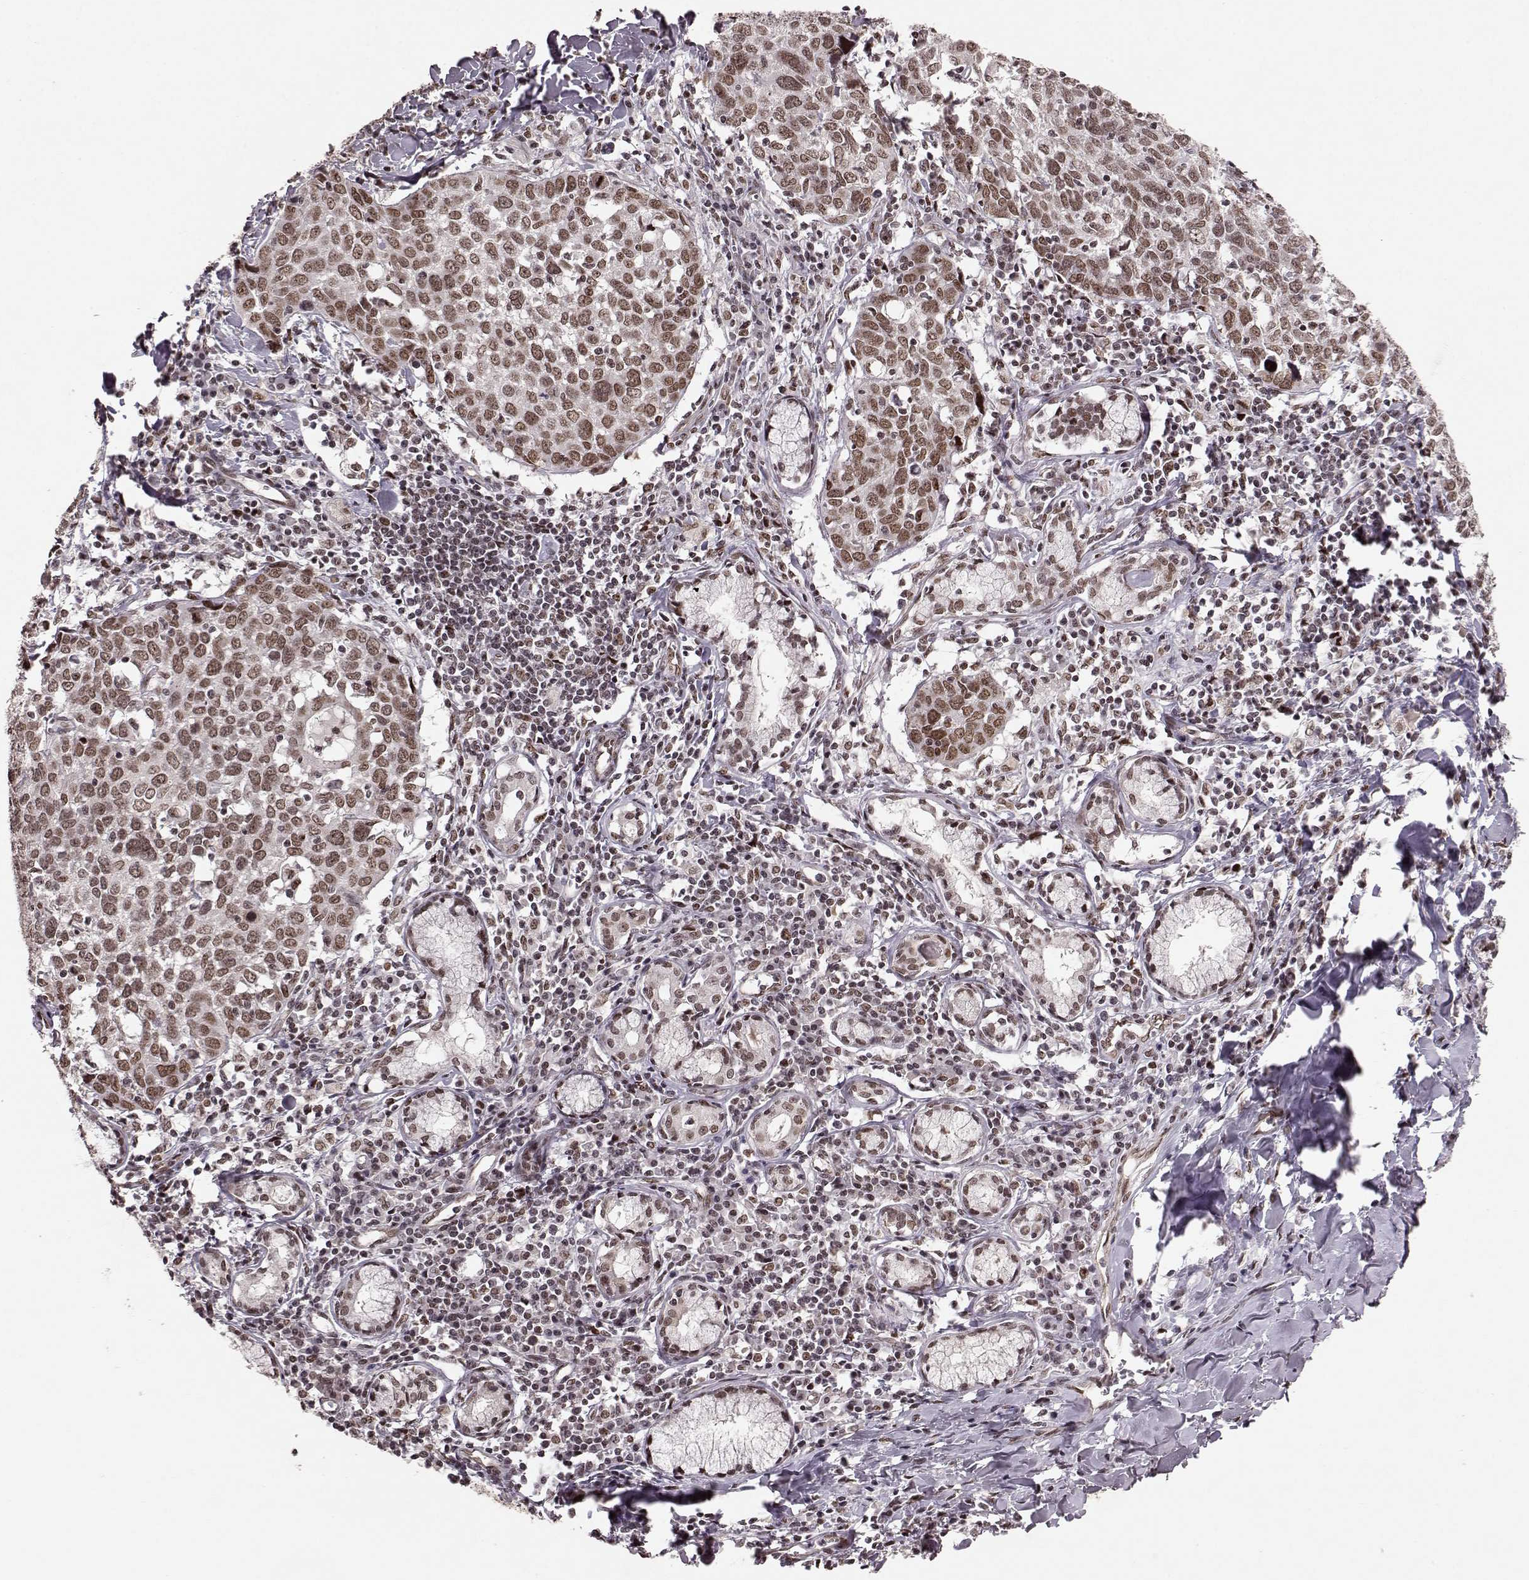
{"staining": {"intensity": "moderate", "quantity": ">75%", "location": "nuclear"}, "tissue": "lung cancer", "cell_type": "Tumor cells", "image_type": "cancer", "snomed": [{"axis": "morphology", "description": "Squamous cell carcinoma, NOS"}, {"axis": "topography", "description": "Lung"}], "caption": "Protein expression analysis of lung squamous cell carcinoma demonstrates moderate nuclear expression in about >75% of tumor cells.", "gene": "RRAGD", "patient": {"sex": "male", "age": 57}}